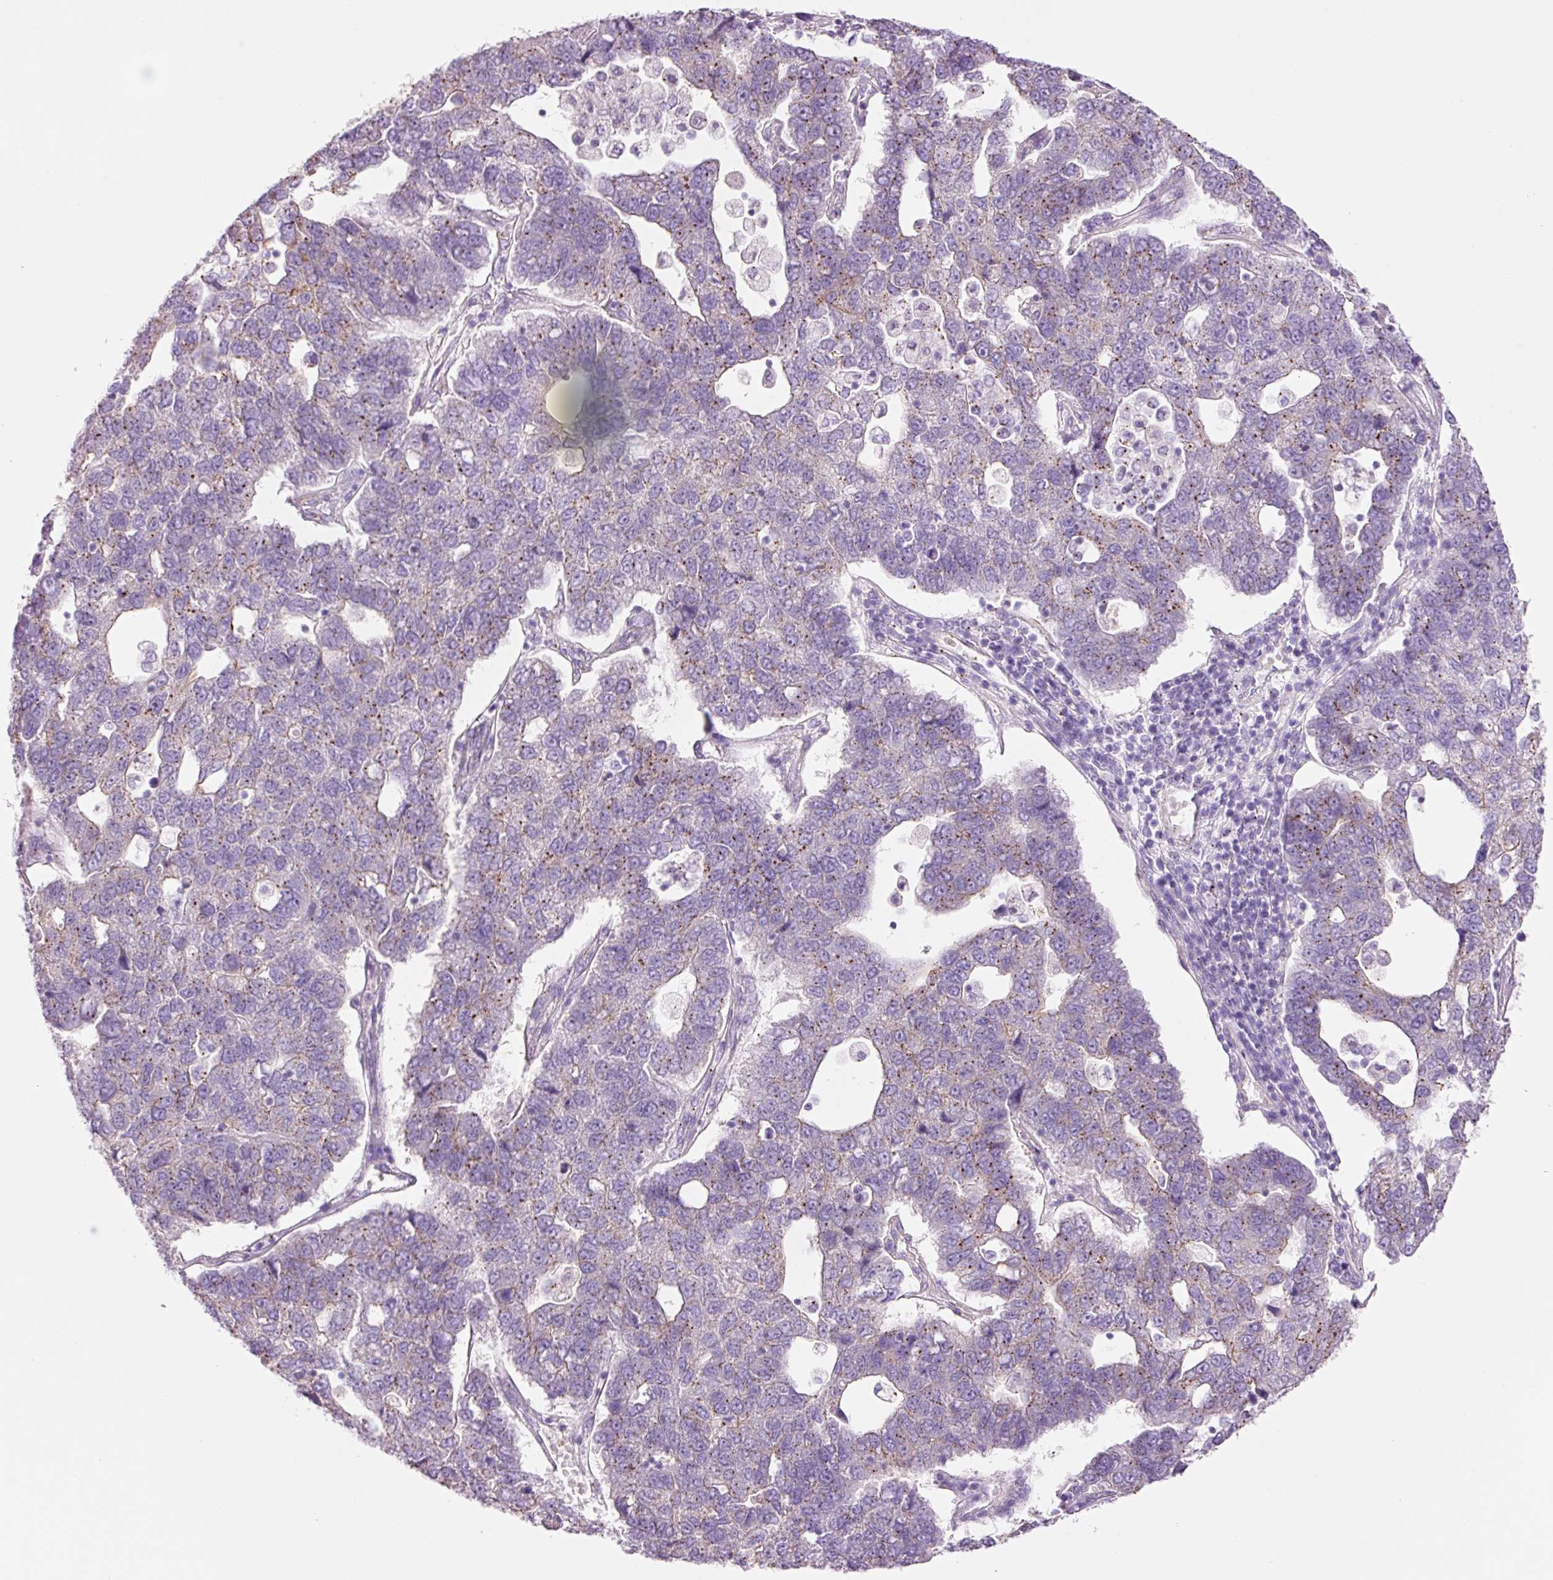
{"staining": {"intensity": "moderate", "quantity": "<25%", "location": "cytoplasmic/membranous"}, "tissue": "pancreatic cancer", "cell_type": "Tumor cells", "image_type": "cancer", "snomed": [{"axis": "morphology", "description": "Adenocarcinoma, NOS"}, {"axis": "topography", "description": "Pancreas"}], "caption": "High-magnification brightfield microscopy of pancreatic cancer (adenocarcinoma) stained with DAB (brown) and counterstained with hematoxylin (blue). tumor cells exhibit moderate cytoplasmic/membranous positivity is seen in approximately<25% of cells.", "gene": "HSPA4L", "patient": {"sex": "female", "age": 61}}